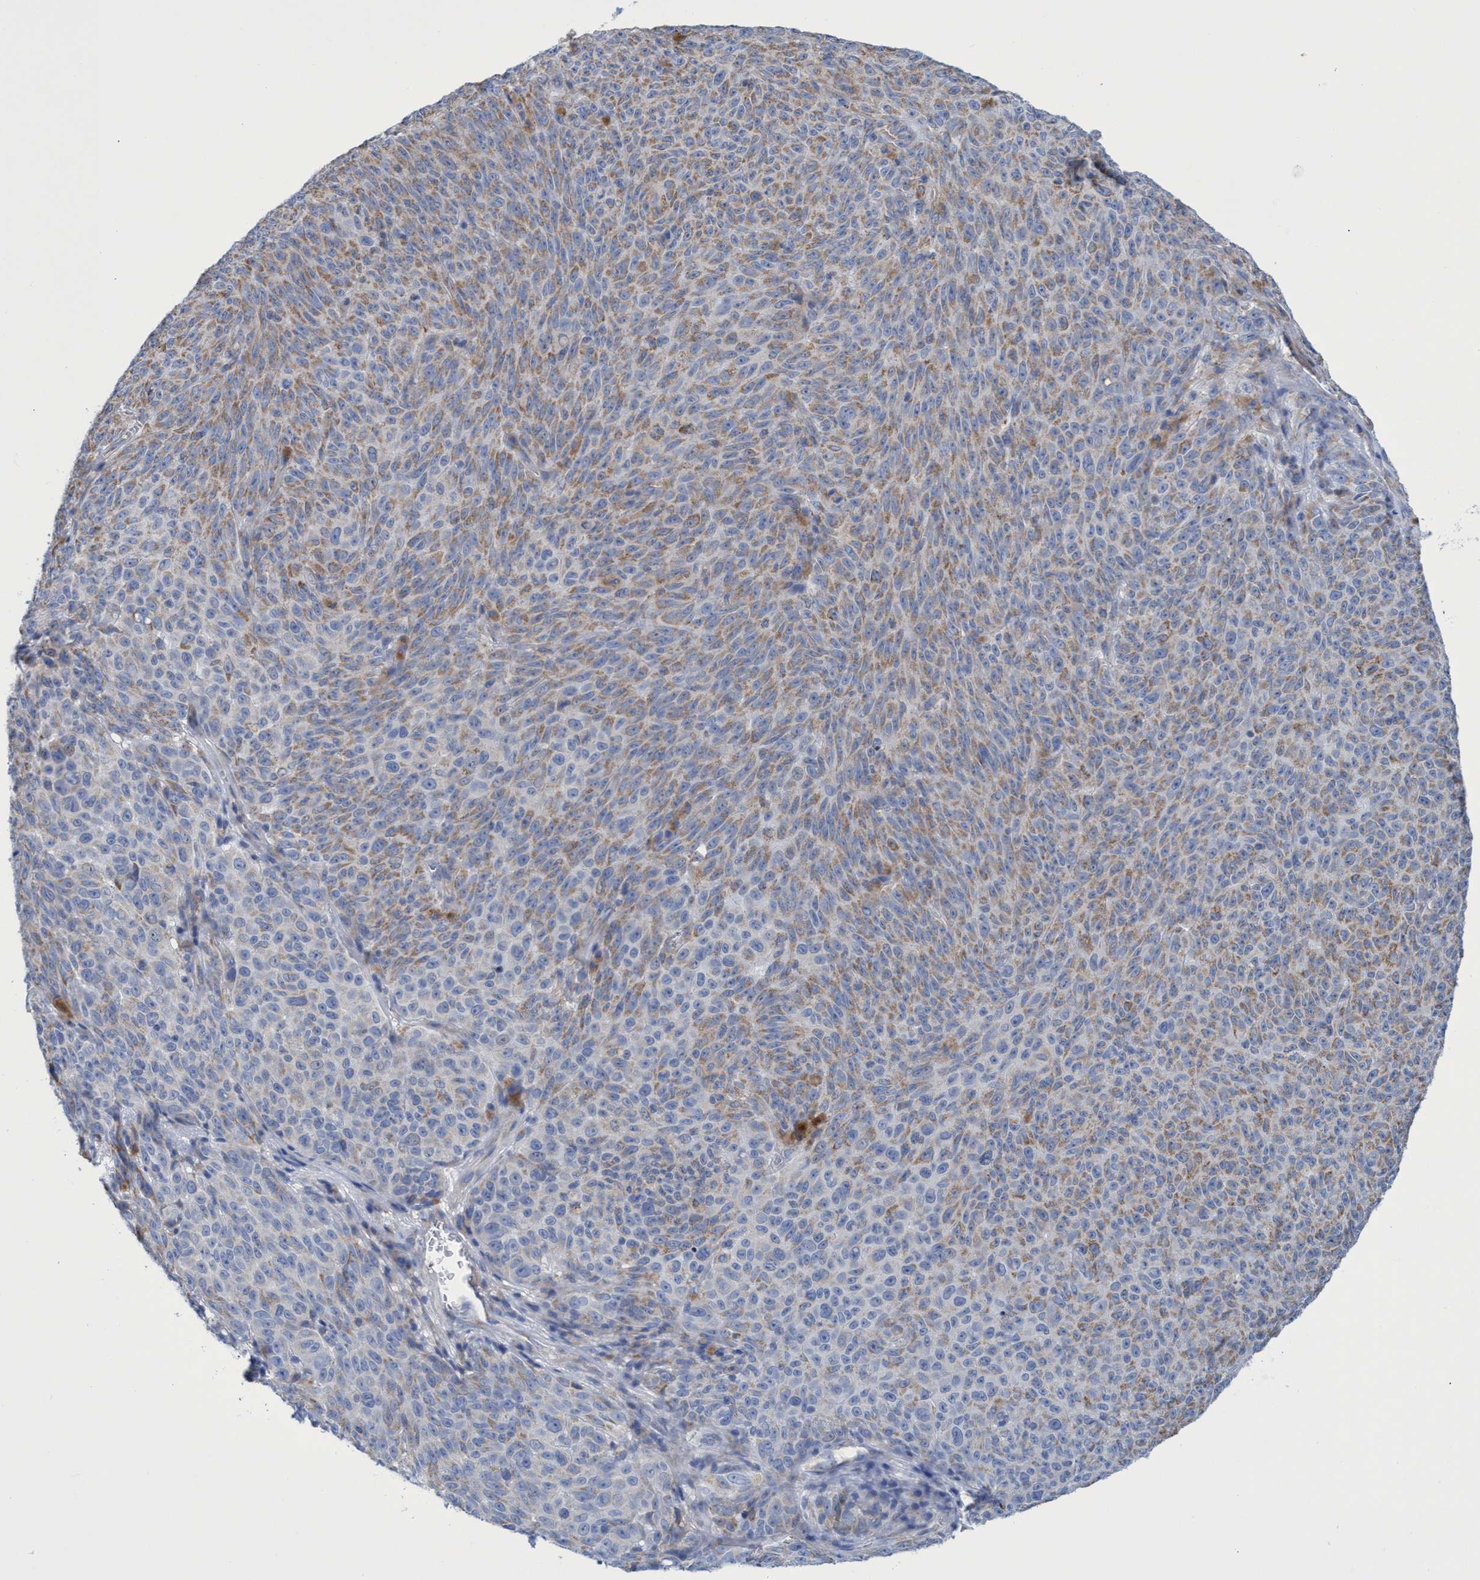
{"staining": {"intensity": "weak", "quantity": ">75%", "location": "cytoplasmic/membranous"}, "tissue": "melanoma", "cell_type": "Tumor cells", "image_type": "cancer", "snomed": [{"axis": "morphology", "description": "Malignant melanoma, NOS"}, {"axis": "topography", "description": "Skin"}], "caption": "Protein analysis of melanoma tissue exhibits weak cytoplasmic/membranous expression in about >75% of tumor cells. The protein is shown in brown color, while the nuclei are stained blue.", "gene": "ZNF750", "patient": {"sex": "female", "age": 82}}